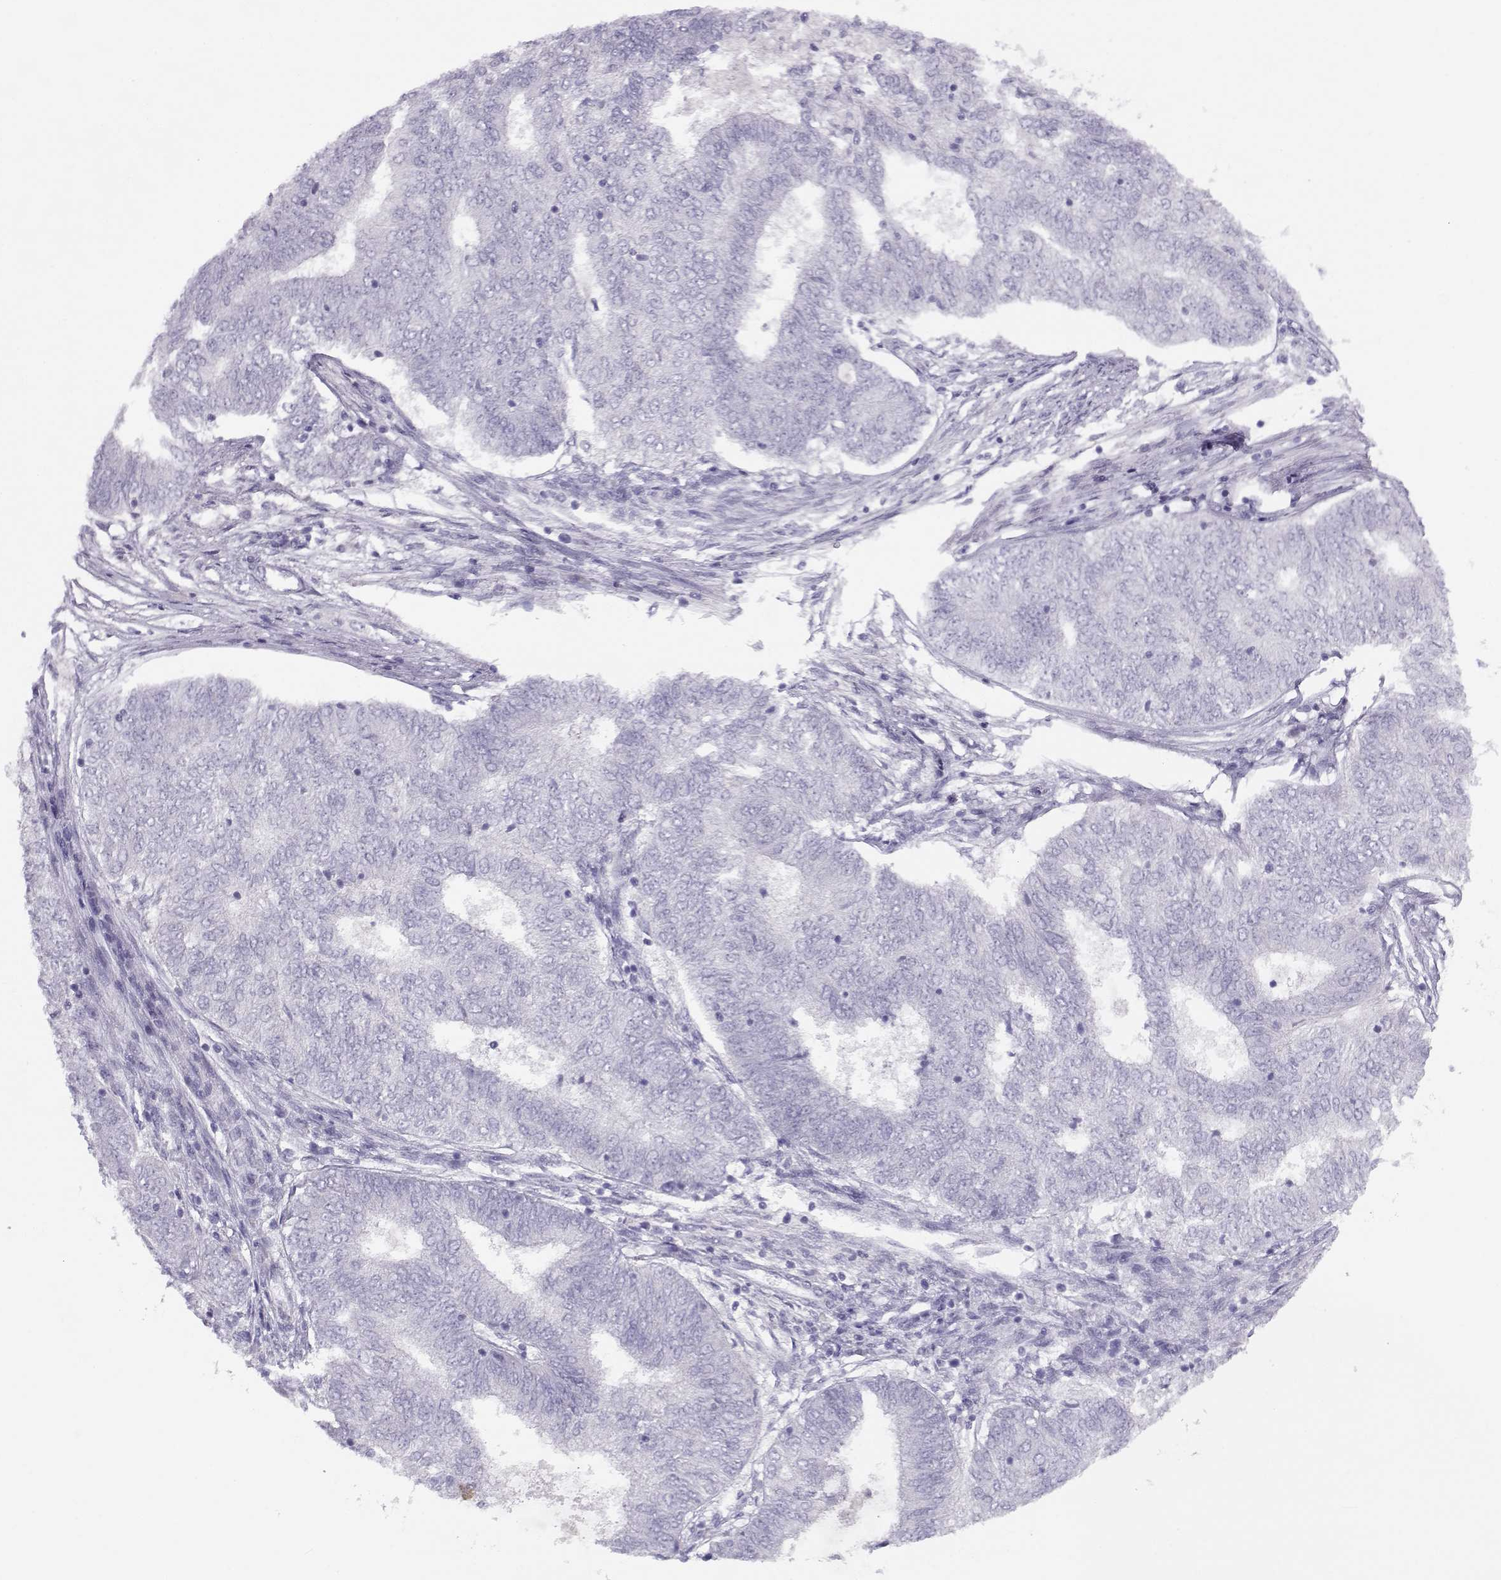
{"staining": {"intensity": "negative", "quantity": "none", "location": "none"}, "tissue": "endometrial cancer", "cell_type": "Tumor cells", "image_type": "cancer", "snomed": [{"axis": "morphology", "description": "Adenocarcinoma, NOS"}, {"axis": "topography", "description": "Endometrium"}], "caption": "An immunohistochemistry (IHC) image of adenocarcinoma (endometrial) is shown. There is no staining in tumor cells of adenocarcinoma (endometrial).", "gene": "CFAP77", "patient": {"sex": "female", "age": 62}}